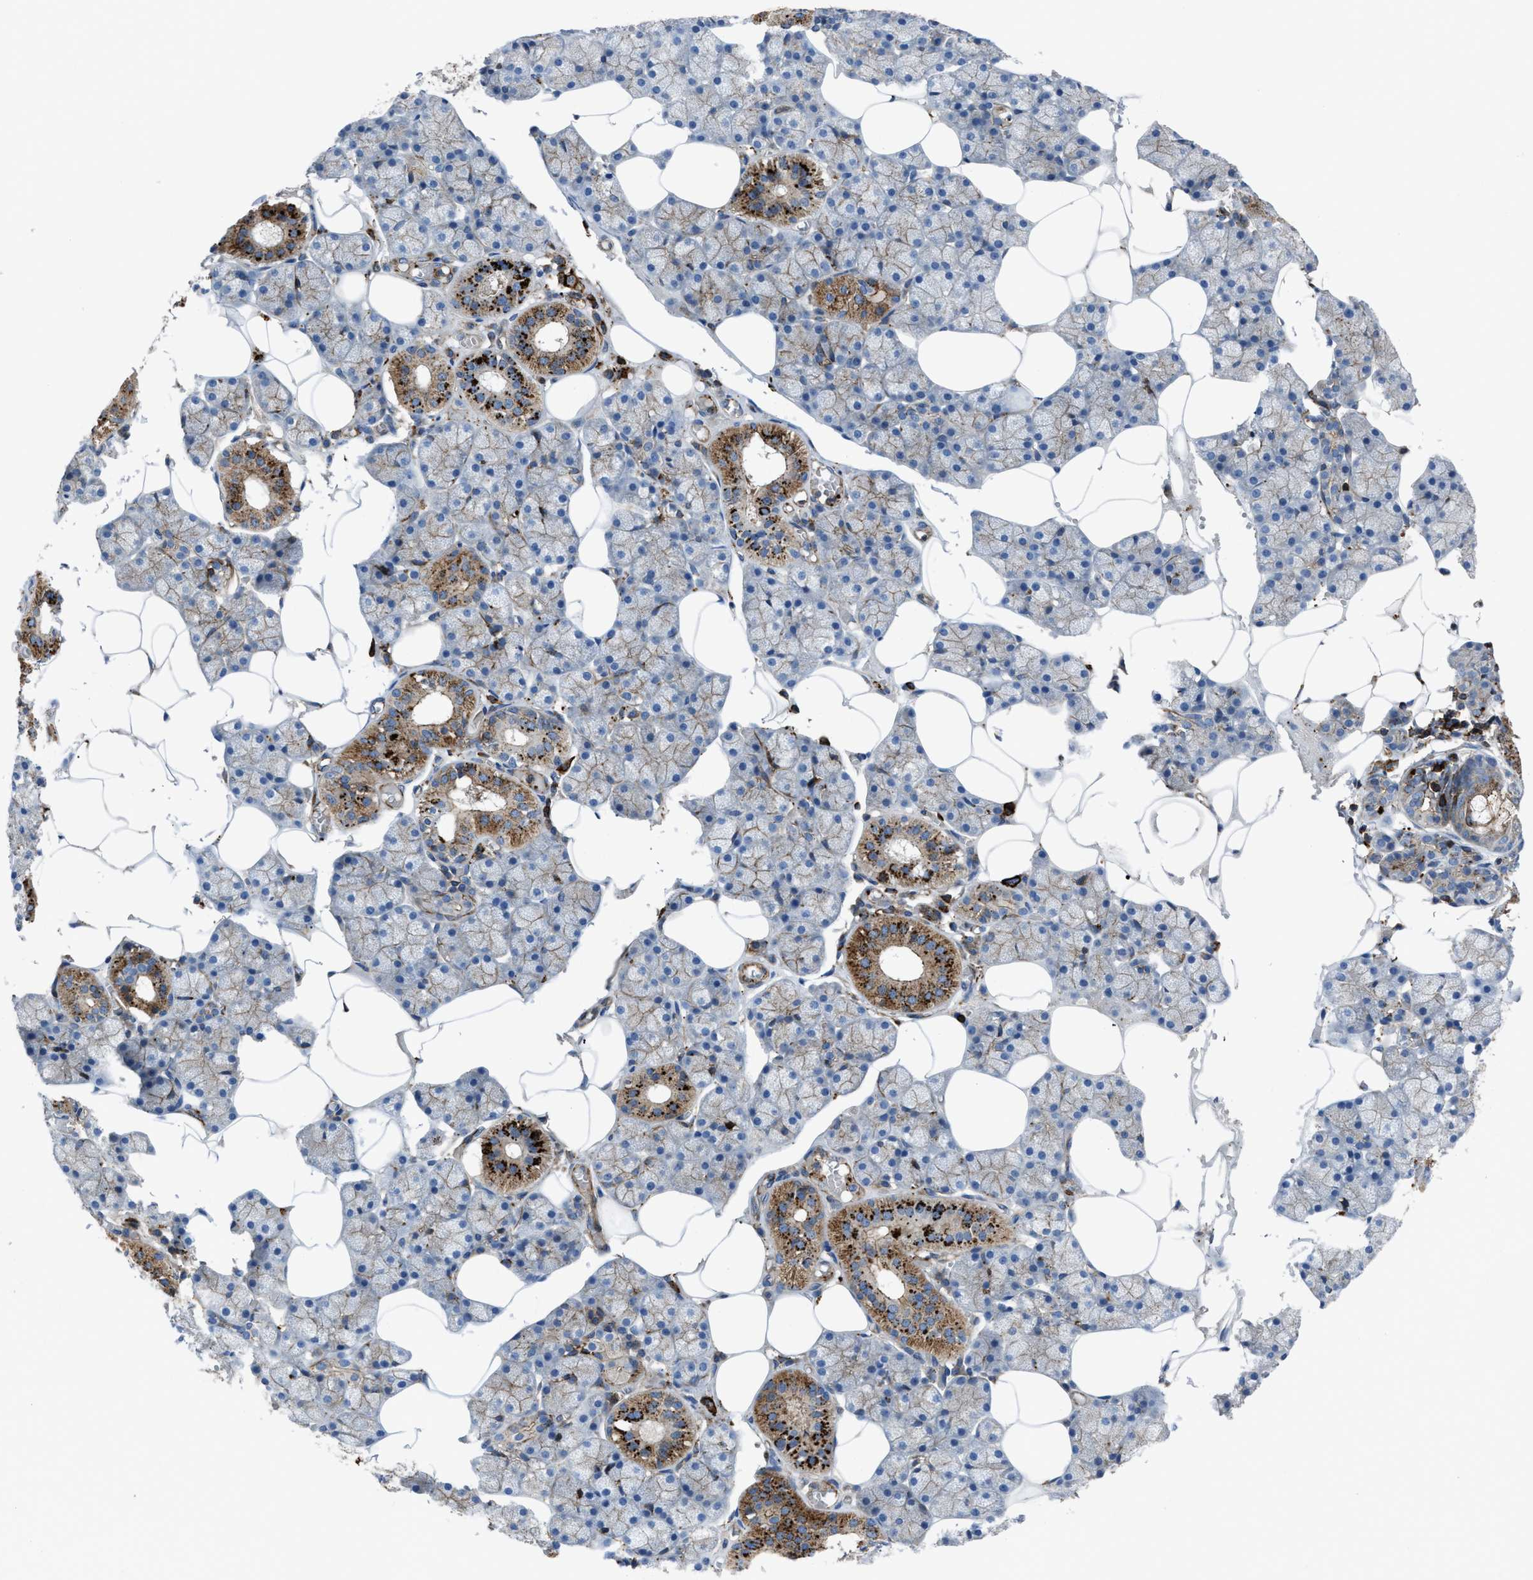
{"staining": {"intensity": "moderate", "quantity": "25%-75%", "location": "cytoplasmic/membranous"}, "tissue": "salivary gland", "cell_type": "Glandular cells", "image_type": "normal", "snomed": [{"axis": "morphology", "description": "Normal tissue, NOS"}, {"axis": "topography", "description": "Salivary gland"}], "caption": "About 25%-75% of glandular cells in normal salivary gland reveal moderate cytoplasmic/membranous protein positivity as visualized by brown immunohistochemical staining.", "gene": "AGPAT2", "patient": {"sex": "male", "age": 62}}